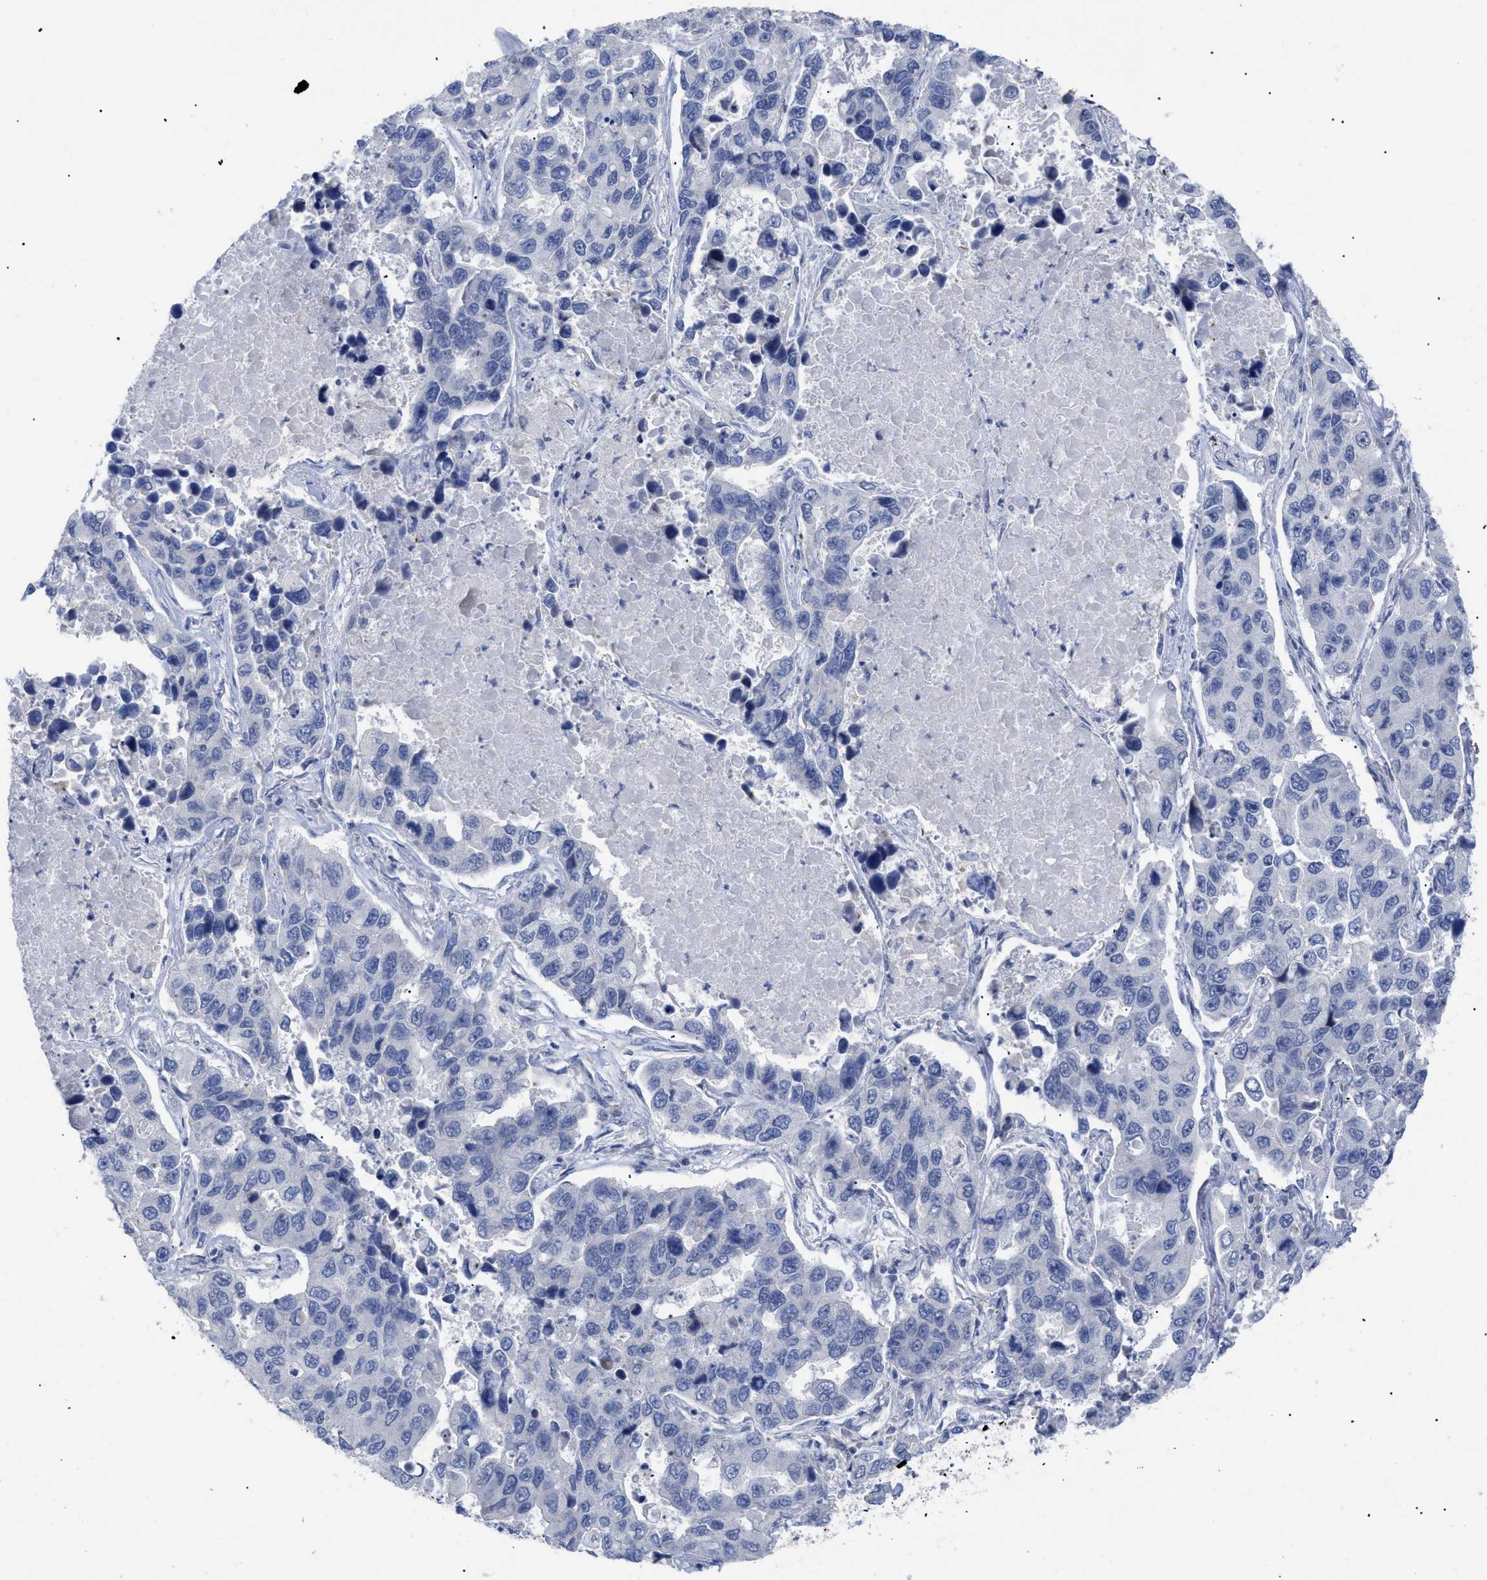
{"staining": {"intensity": "negative", "quantity": "none", "location": "none"}, "tissue": "lung cancer", "cell_type": "Tumor cells", "image_type": "cancer", "snomed": [{"axis": "morphology", "description": "Adenocarcinoma, NOS"}, {"axis": "topography", "description": "Lung"}], "caption": "Protein analysis of lung cancer reveals no significant staining in tumor cells. (DAB (3,3'-diaminobenzidine) immunohistochemistry (IHC) with hematoxylin counter stain).", "gene": "CAV3", "patient": {"sex": "male", "age": 64}}